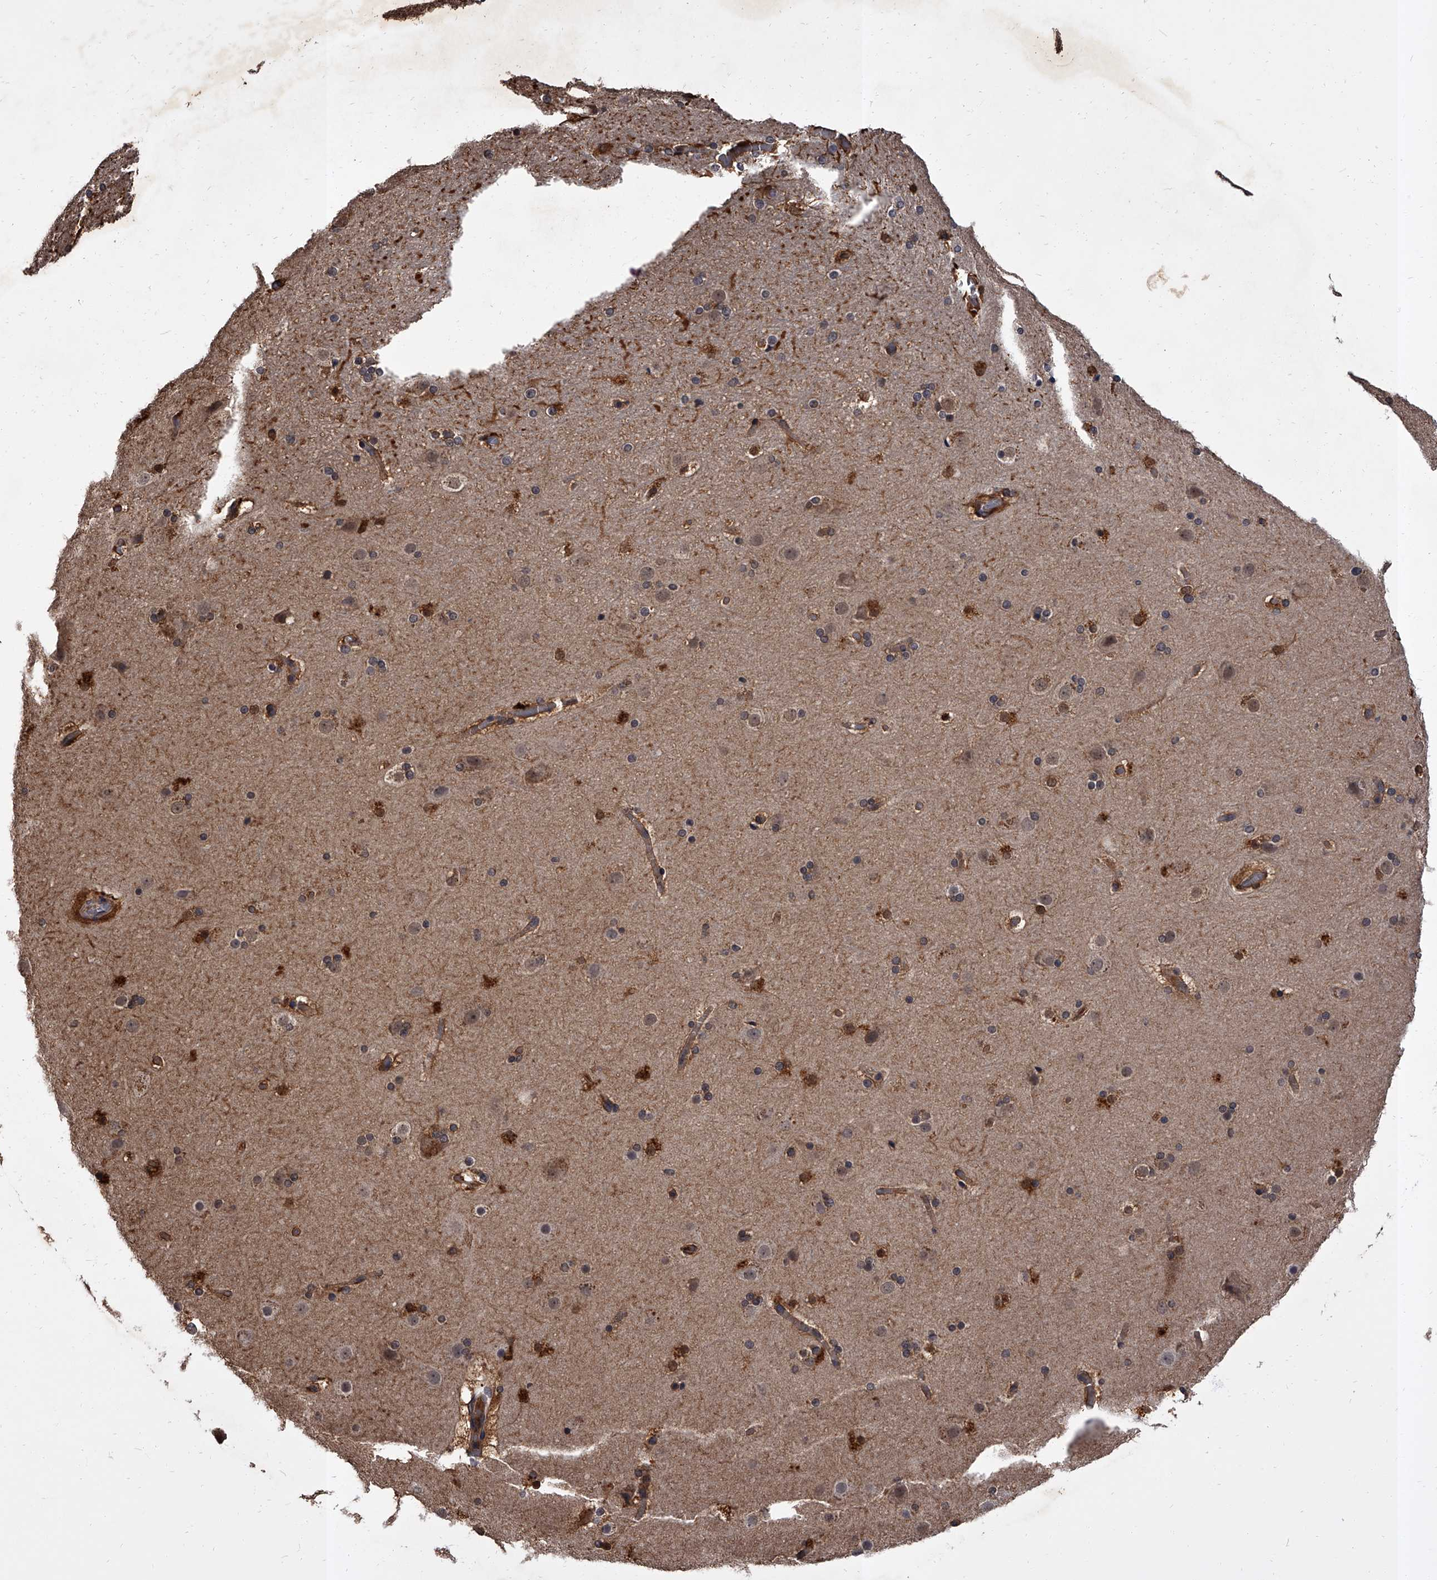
{"staining": {"intensity": "weak", "quantity": "25%-75%", "location": "cytoplasmic/membranous"}, "tissue": "cerebral cortex", "cell_type": "Endothelial cells", "image_type": "normal", "snomed": [{"axis": "morphology", "description": "Normal tissue, NOS"}, {"axis": "topography", "description": "Cerebral cortex"}], "caption": "Endothelial cells exhibit weak cytoplasmic/membranous staining in approximately 25%-75% of cells in benign cerebral cortex. Using DAB (brown) and hematoxylin (blue) stains, captured at high magnification using brightfield microscopy.", "gene": "SLC18B1", "patient": {"sex": "male", "age": 57}}